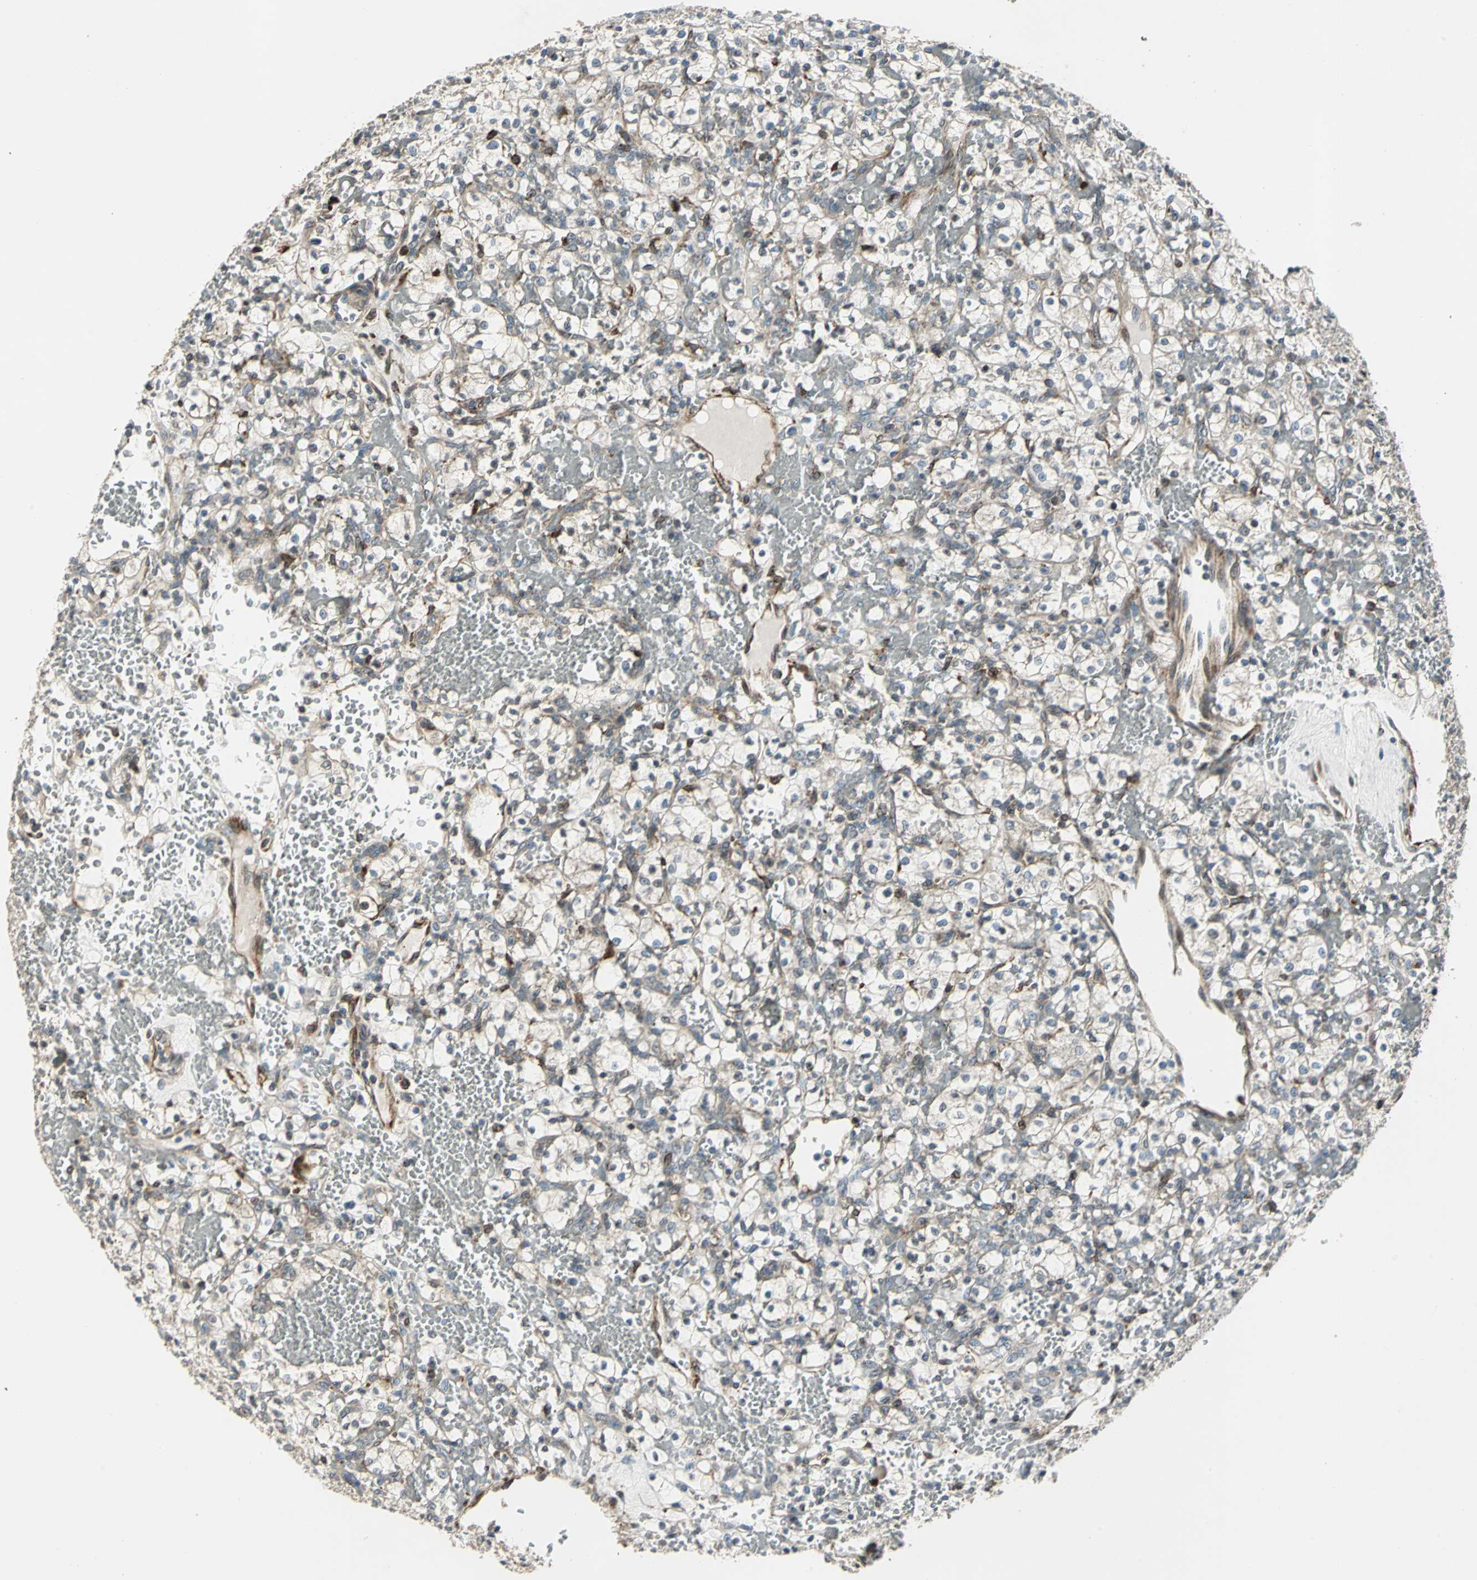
{"staining": {"intensity": "weak", "quantity": "25%-75%", "location": "cytoplasmic/membranous"}, "tissue": "renal cancer", "cell_type": "Tumor cells", "image_type": "cancer", "snomed": [{"axis": "morphology", "description": "Adenocarcinoma, NOS"}, {"axis": "topography", "description": "Kidney"}], "caption": "Tumor cells exhibit low levels of weak cytoplasmic/membranous staining in about 25%-75% of cells in human renal cancer.", "gene": "HTATIP2", "patient": {"sex": "female", "age": 60}}